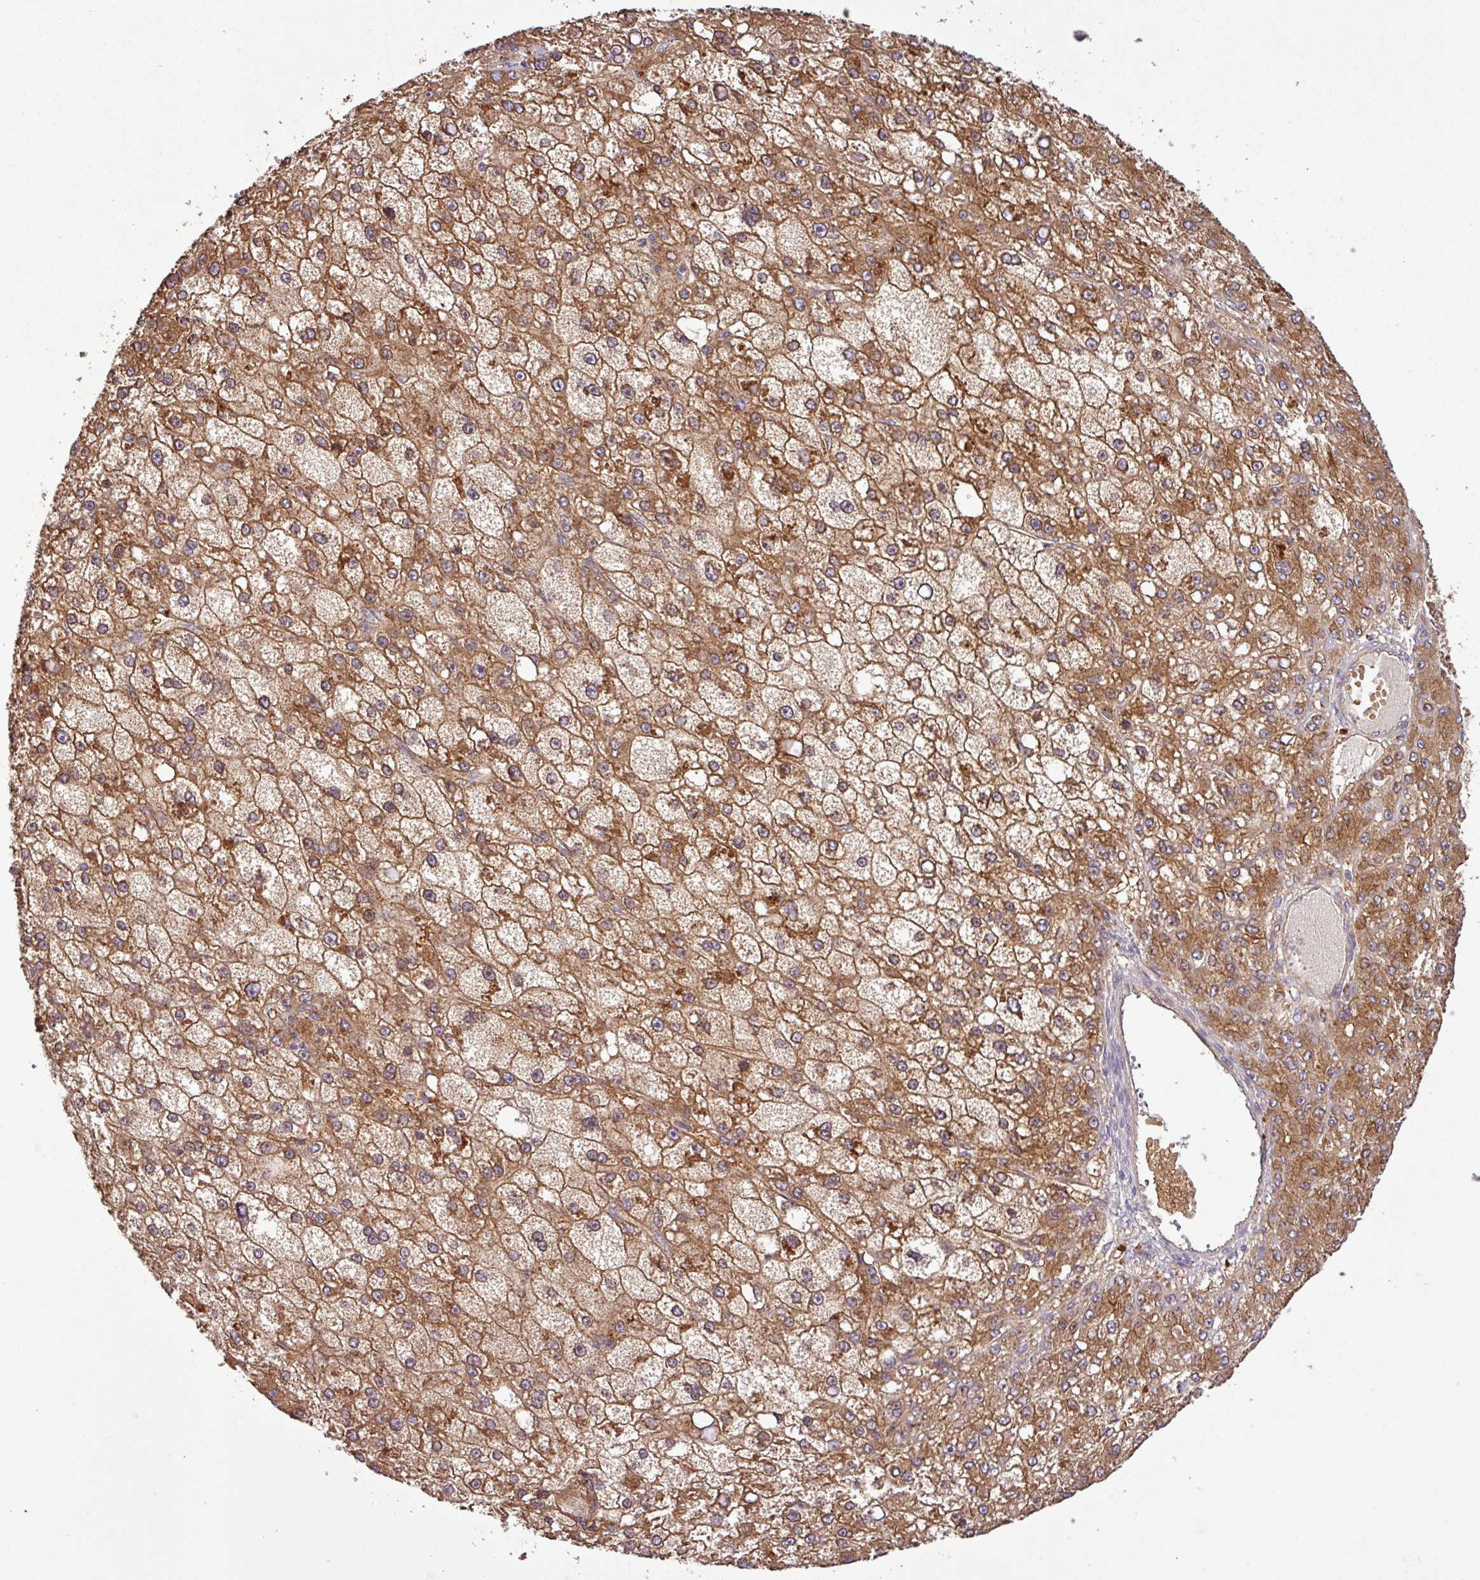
{"staining": {"intensity": "moderate", "quantity": ">75%", "location": "cytoplasmic/membranous"}, "tissue": "liver cancer", "cell_type": "Tumor cells", "image_type": "cancer", "snomed": [{"axis": "morphology", "description": "Carcinoma, Hepatocellular, NOS"}, {"axis": "topography", "description": "Liver"}], "caption": "About >75% of tumor cells in human hepatocellular carcinoma (liver) demonstrate moderate cytoplasmic/membranous protein expression as visualized by brown immunohistochemical staining.", "gene": "SIRPB2", "patient": {"sex": "male", "age": 67}}